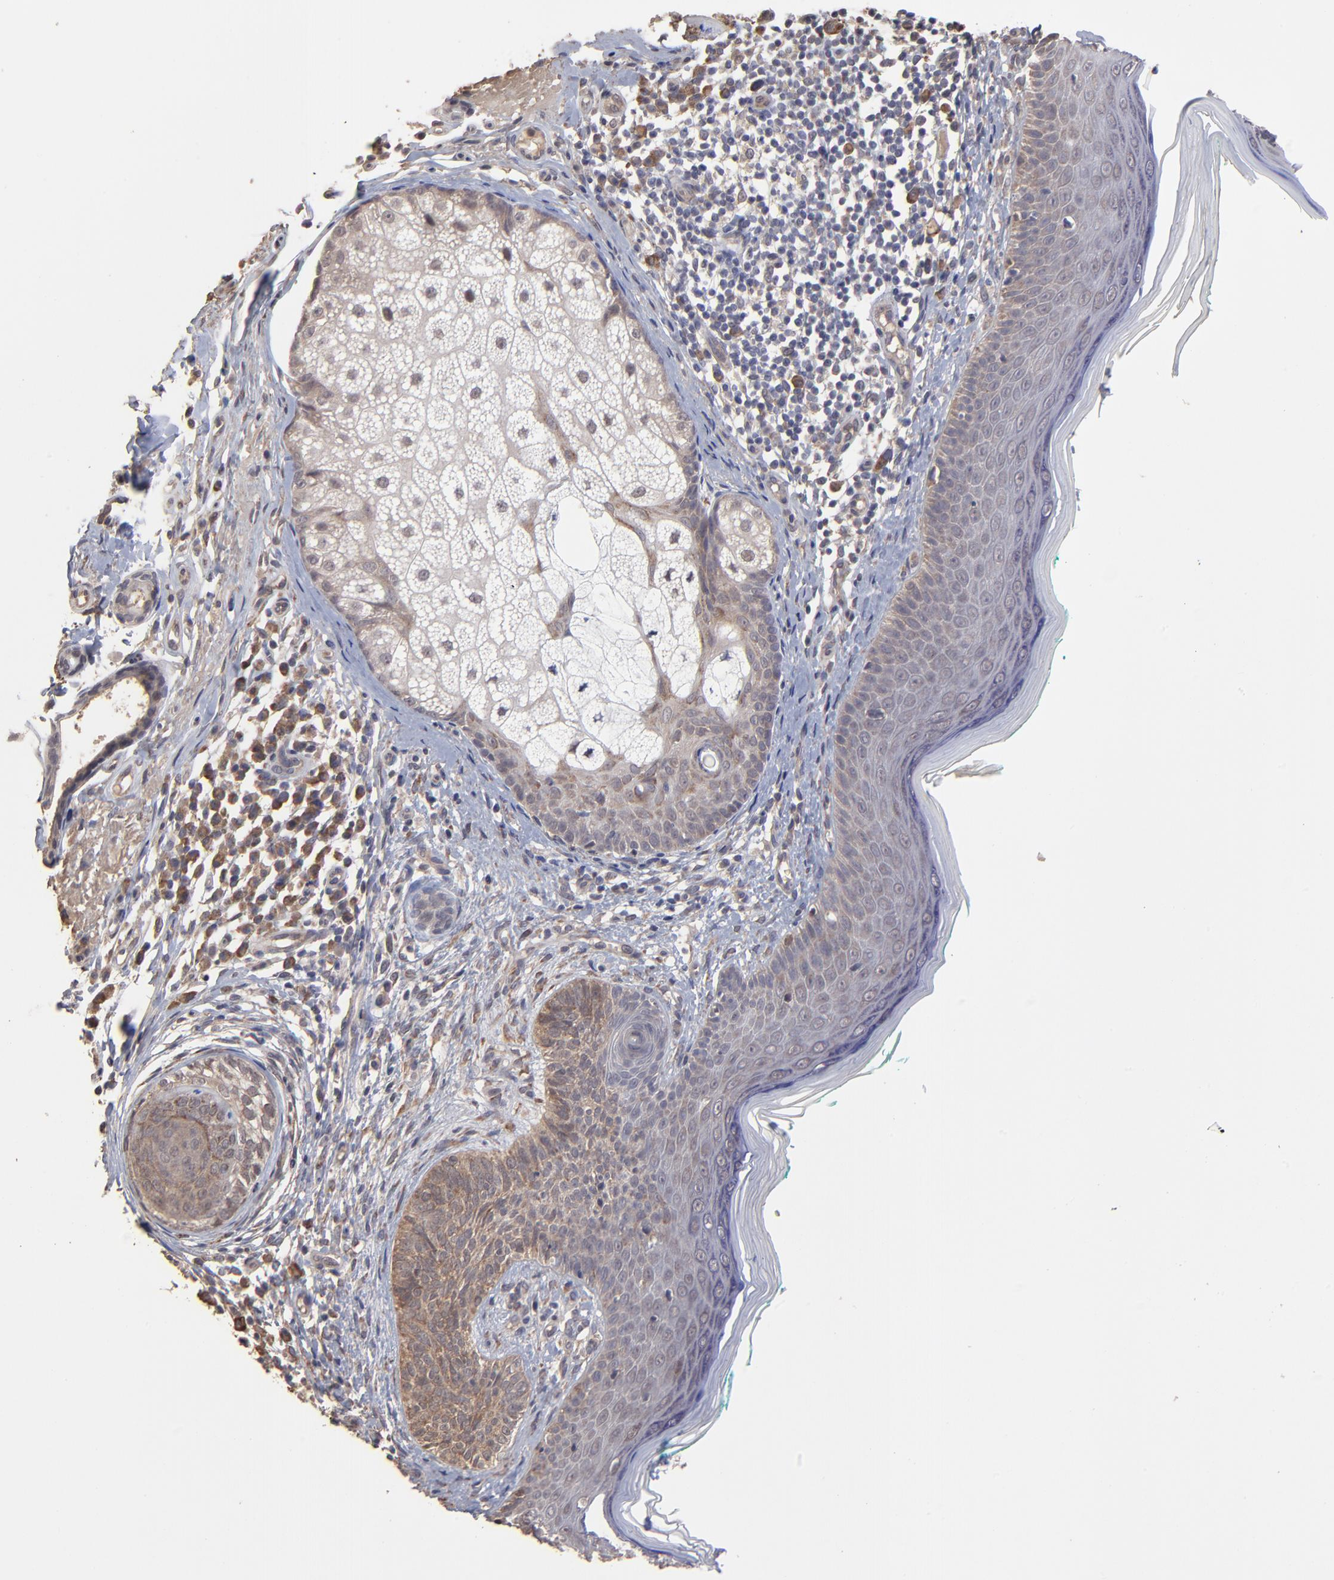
{"staining": {"intensity": "weak", "quantity": ">75%", "location": "cytoplasmic/membranous"}, "tissue": "skin cancer", "cell_type": "Tumor cells", "image_type": "cancer", "snomed": [{"axis": "morphology", "description": "Normal tissue, NOS"}, {"axis": "morphology", "description": "Basal cell carcinoma"}, {"axis": "topography", "description": "Skin"}], "caption": "Immunohistochemical staining of human skin cancer (basal cell carcinoma) exhibits low levels of weak cytoplasmic/membranous staining in approximately >75% of tumor cells.", "gene": "CHL1", "patient": {"sex": "male", "age": 76}}